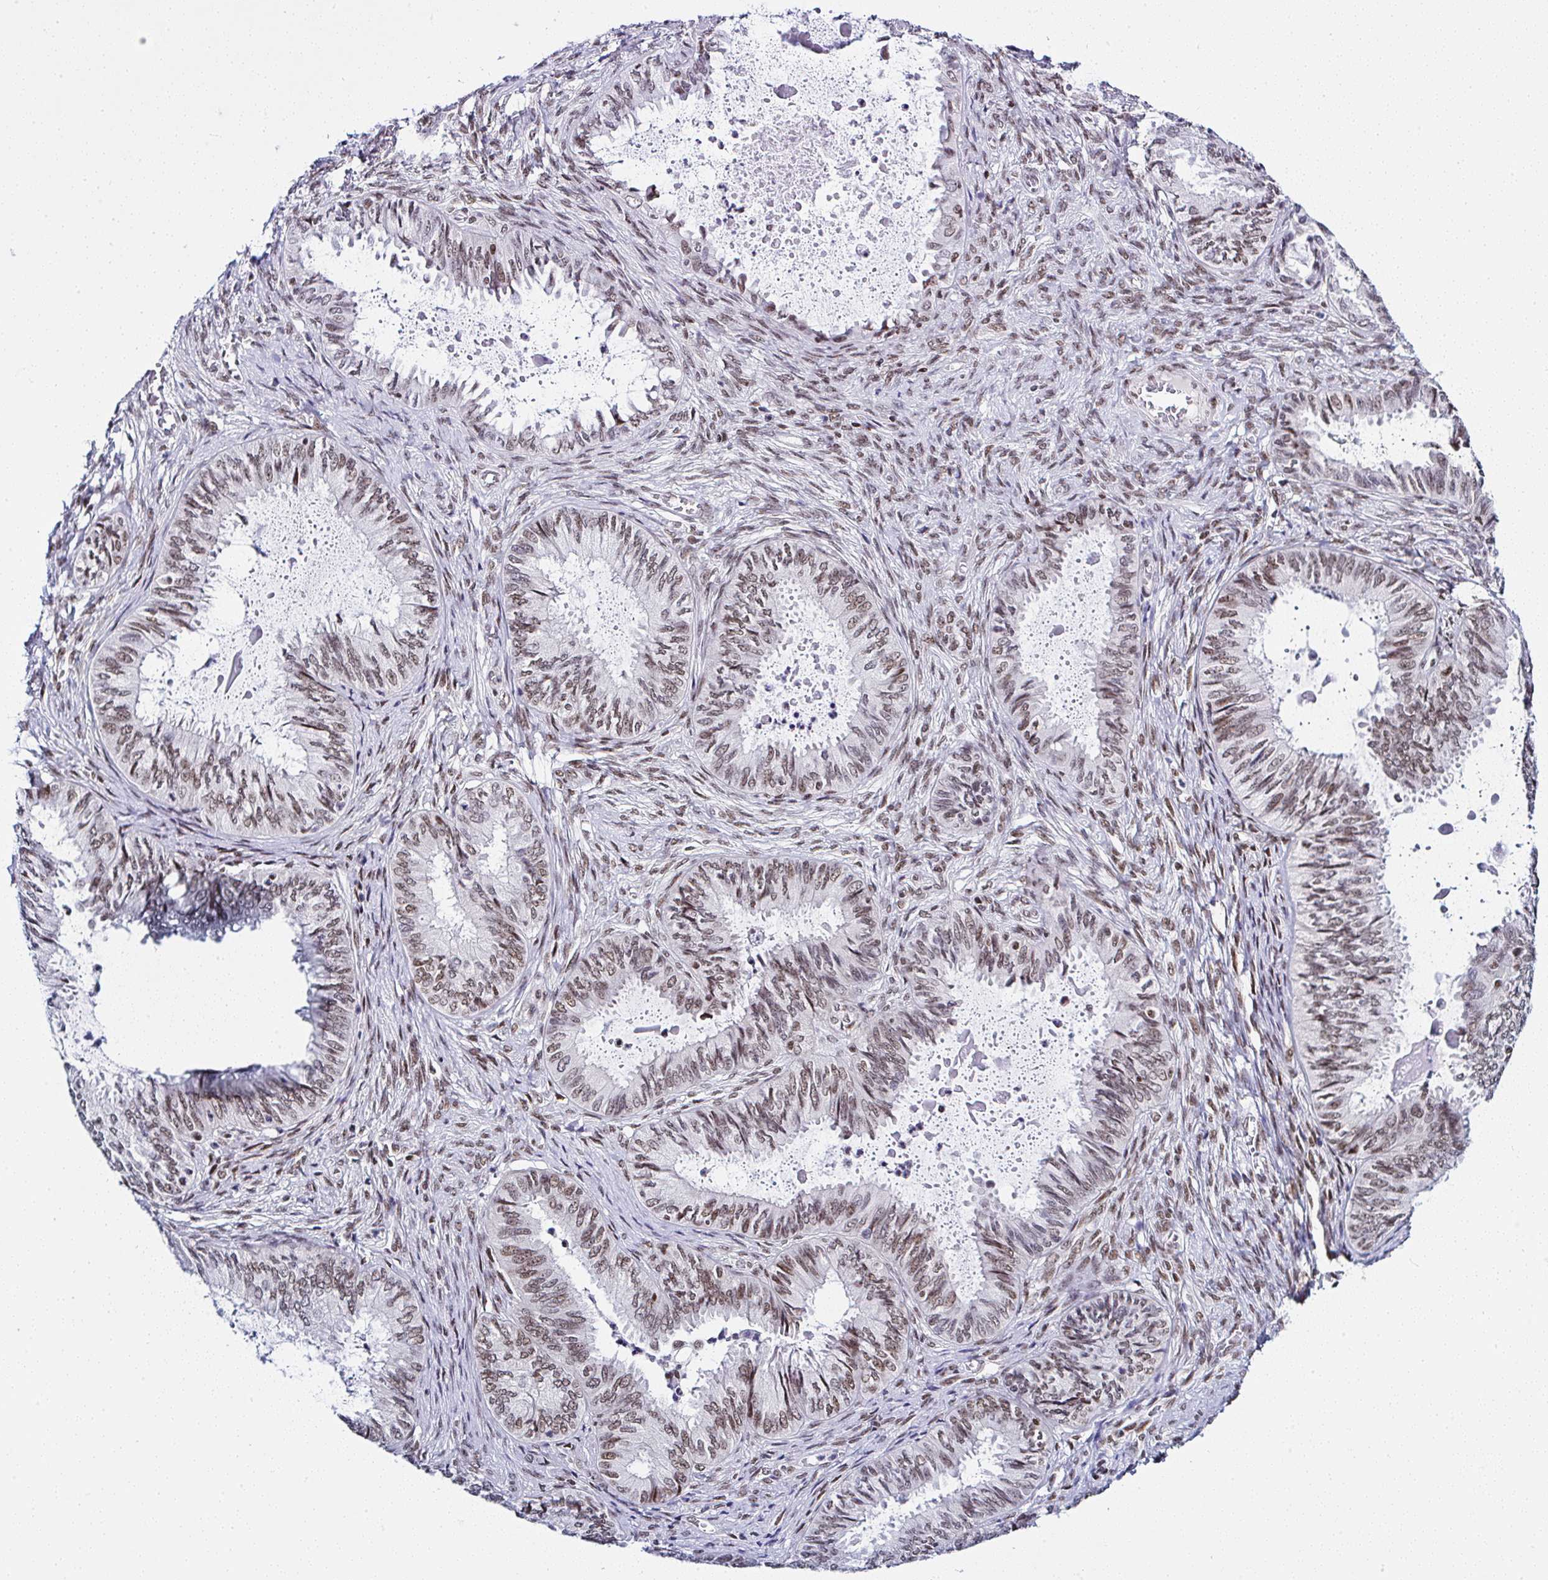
{"staining": {"intensity": "moderate", "quantity": "25%-75%", "location": "nuclear"}, "tissue": "ovarian cancer", "cell_type": "Tumor cells", "image_type": "cancer", "snomed": [{"axis": "morphology", "description": "Carcinoma, endometroid"}, {"axis": "topography", "description": "Ovary"}], "caption": "IHC of ovarian endometroid carcinoma shows medium levels of moderate nuclear positivity in about 25%-75% of tumor cells.", "gene": "DR1", "patient": {"sex": "female", "age": 70}}